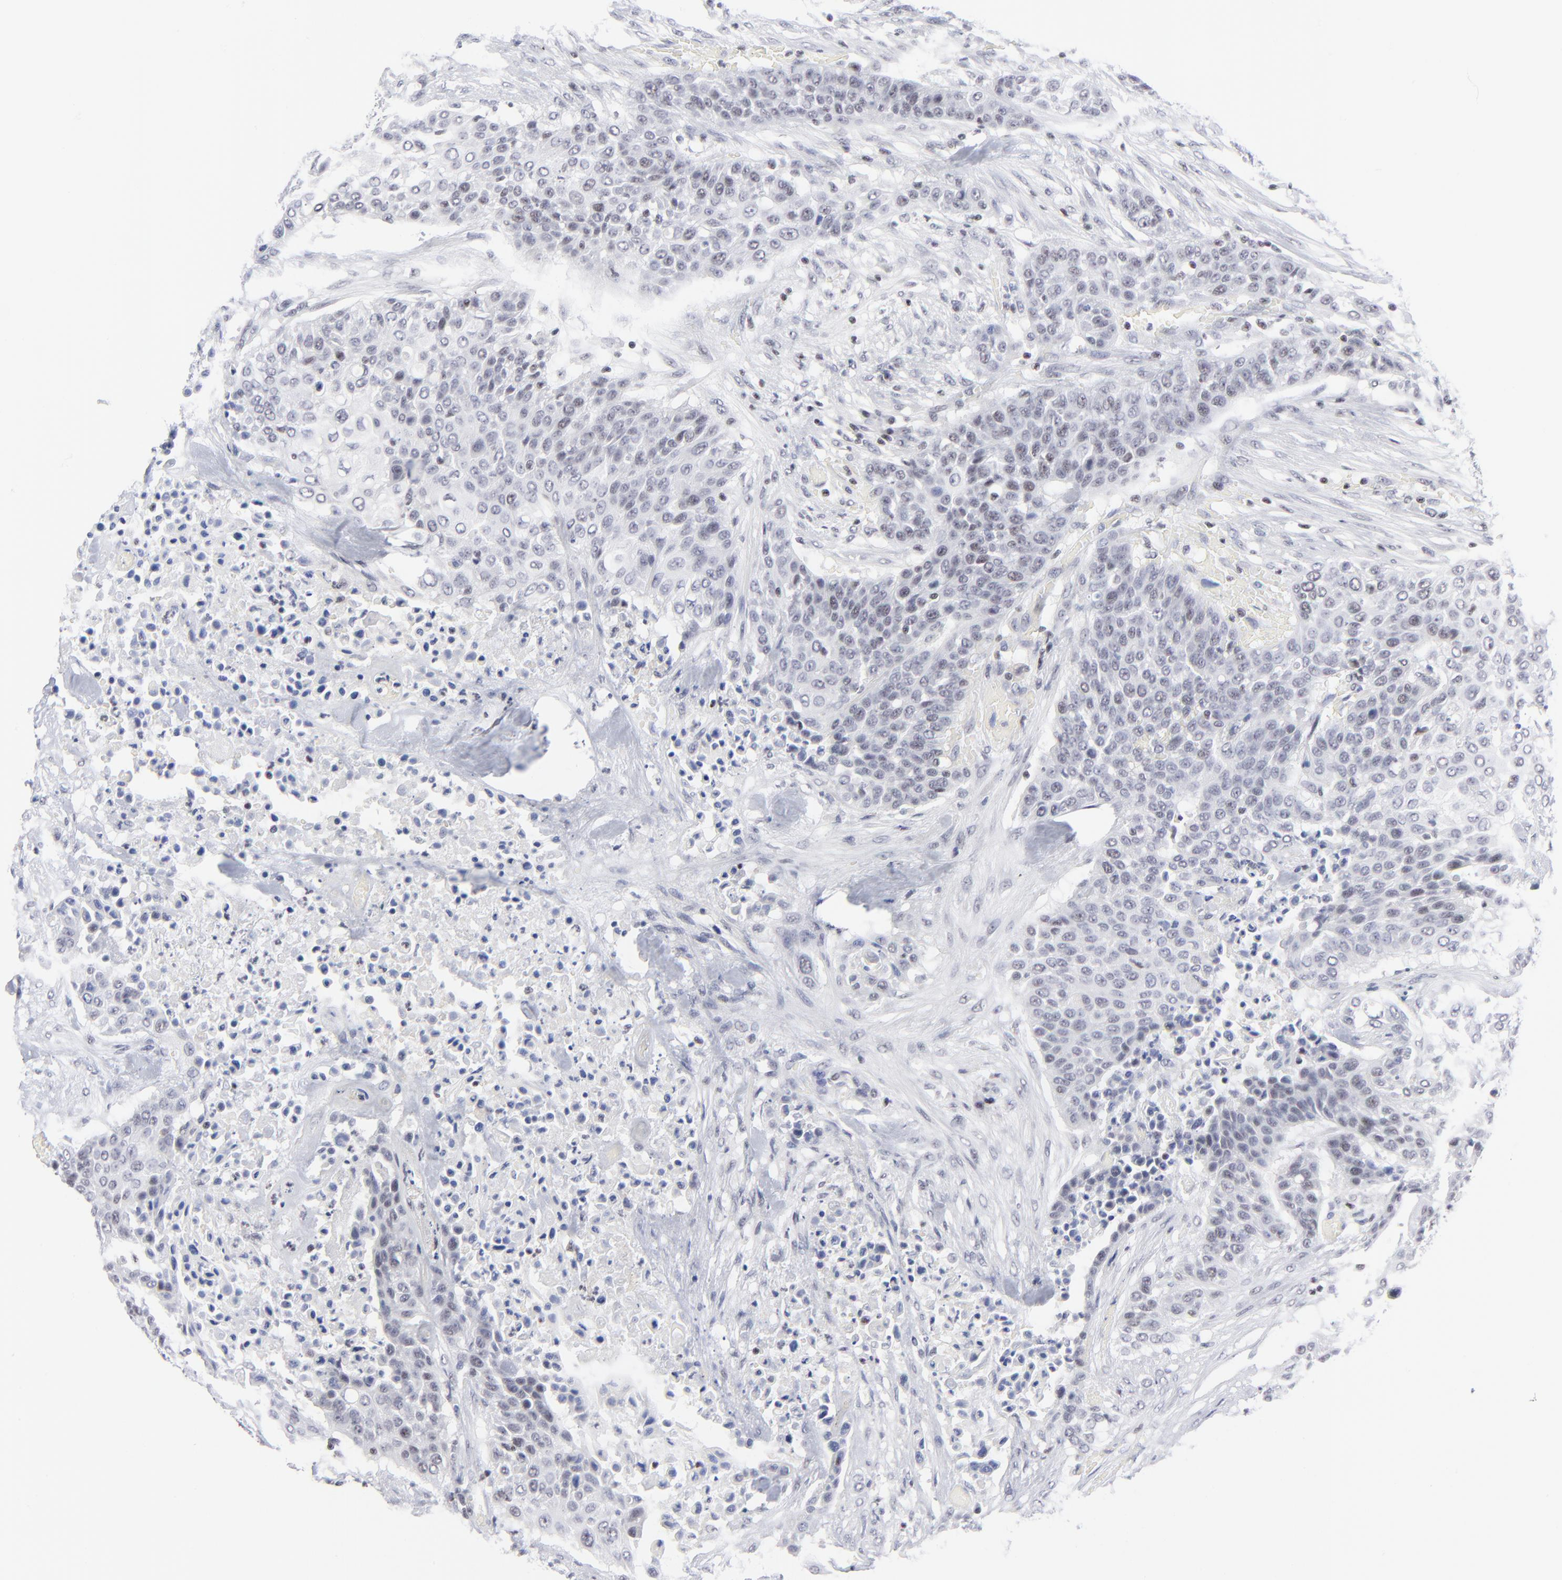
{"staining": {"intensity": "weak", "quantity": "<25%", "location": "nuclear"}, "tissue": "urothelial cancer", "cell_type": "Tumor cells", "image_type": "cancer", "snomed": [{"axis": "morphology", "description": "Urothelial carcinoma, High grade"}, {"axis": "topography", "description": "Urinary bladder"}], "caption": "Urothelial cancer stained for a protein using immunohistochemistry (IHC) exhibits no positivity tumor cells.", "gene": "SP2", "patient": {"sex": "male", "age": 74}}